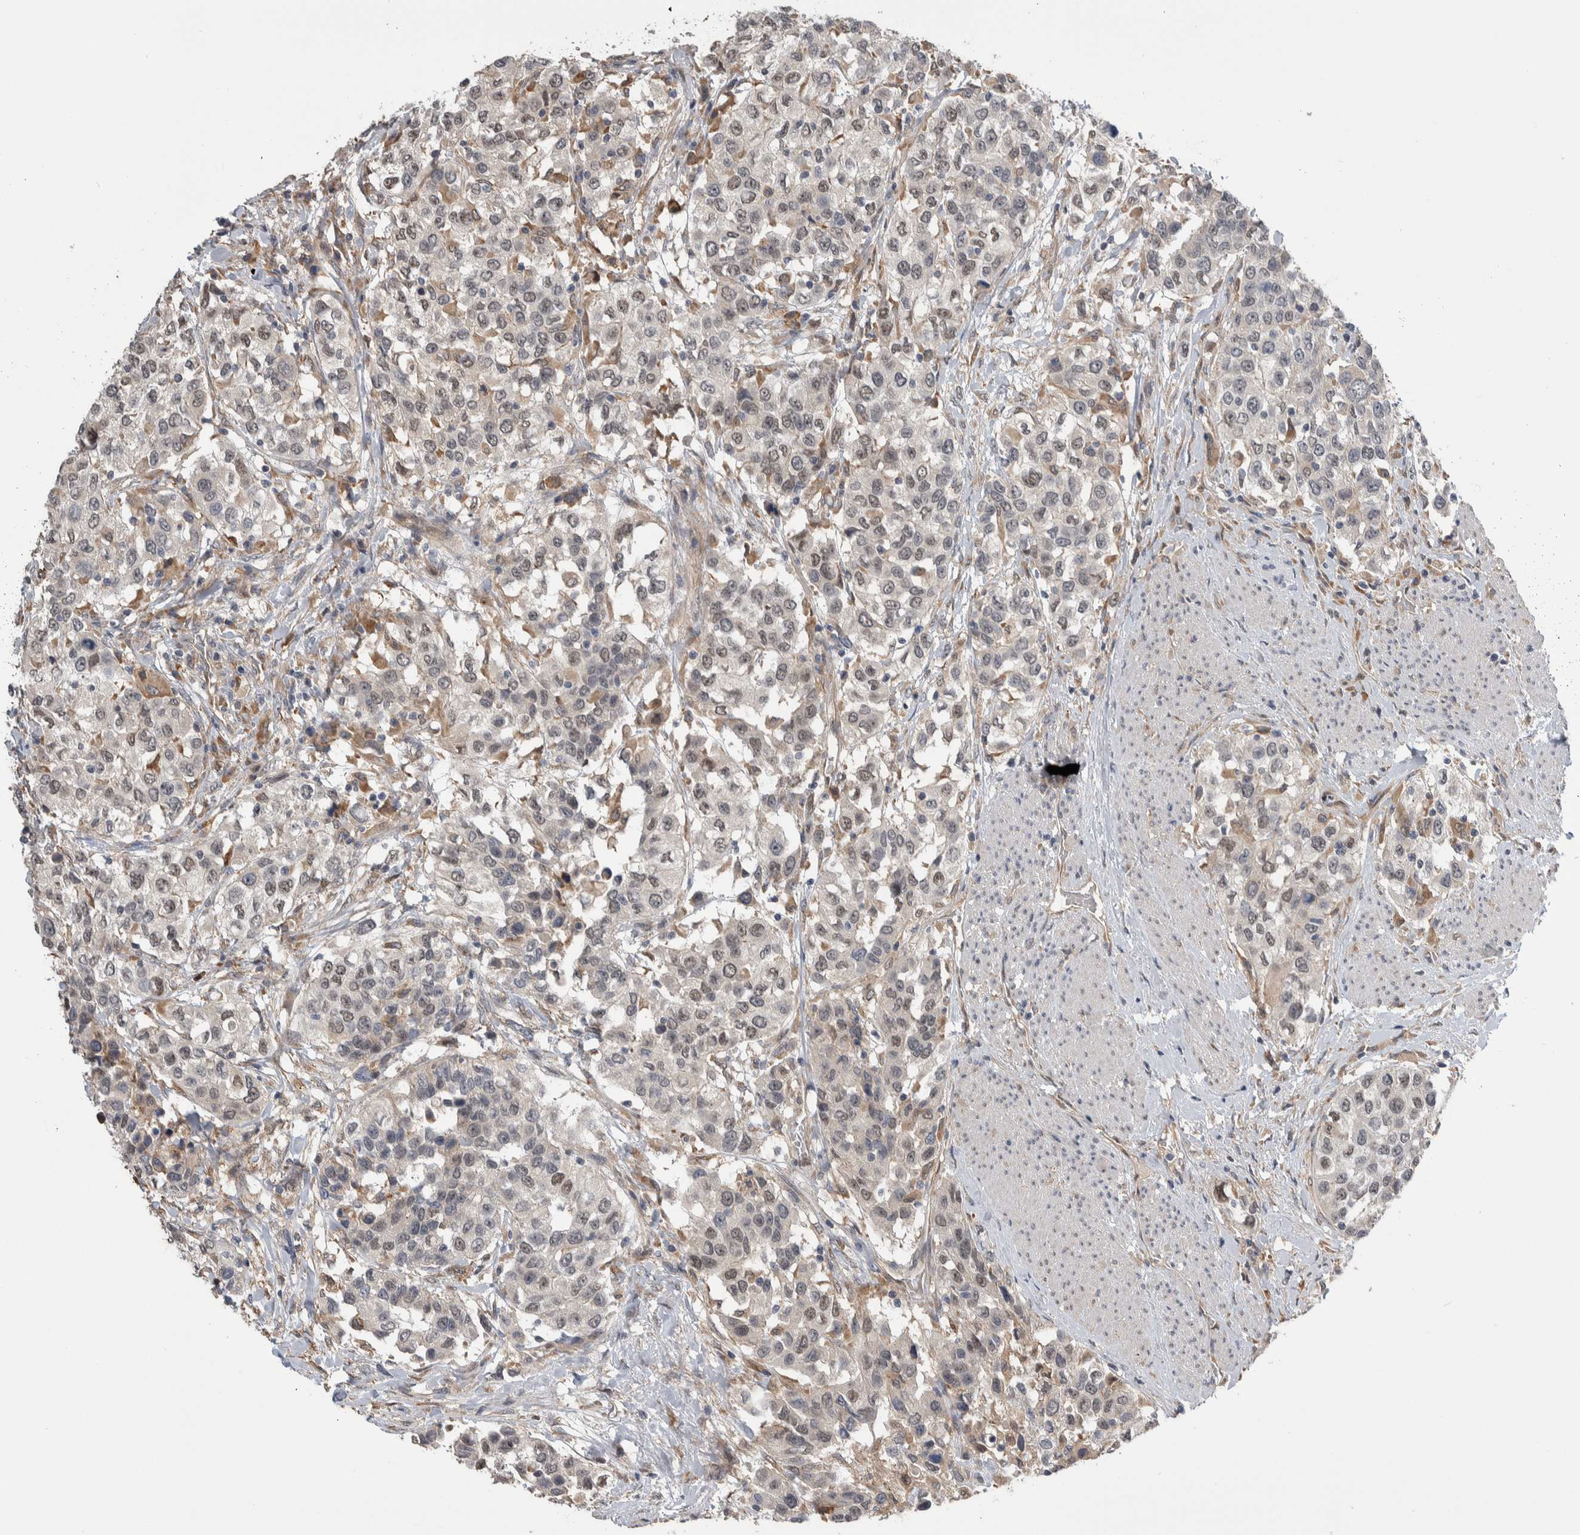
{"staining": {"intensity": "negative", "quantity": "none", "location": "none"}, "tissue": "urothelial cancer", "cell_type": "Tumor cells", "image_type": "cancer", "snomed": [{"axis": "morphology", "description": "Urothelial carcinoma, High grade"}, {"axis": "topography", "description": "Urinary bladder"}], "caption": "Tumor cells show no significant positivity in urothelial carcinoma (high-grade).", "gene": "PRDM4", "patient": {"sex": "female", "age": 80}}